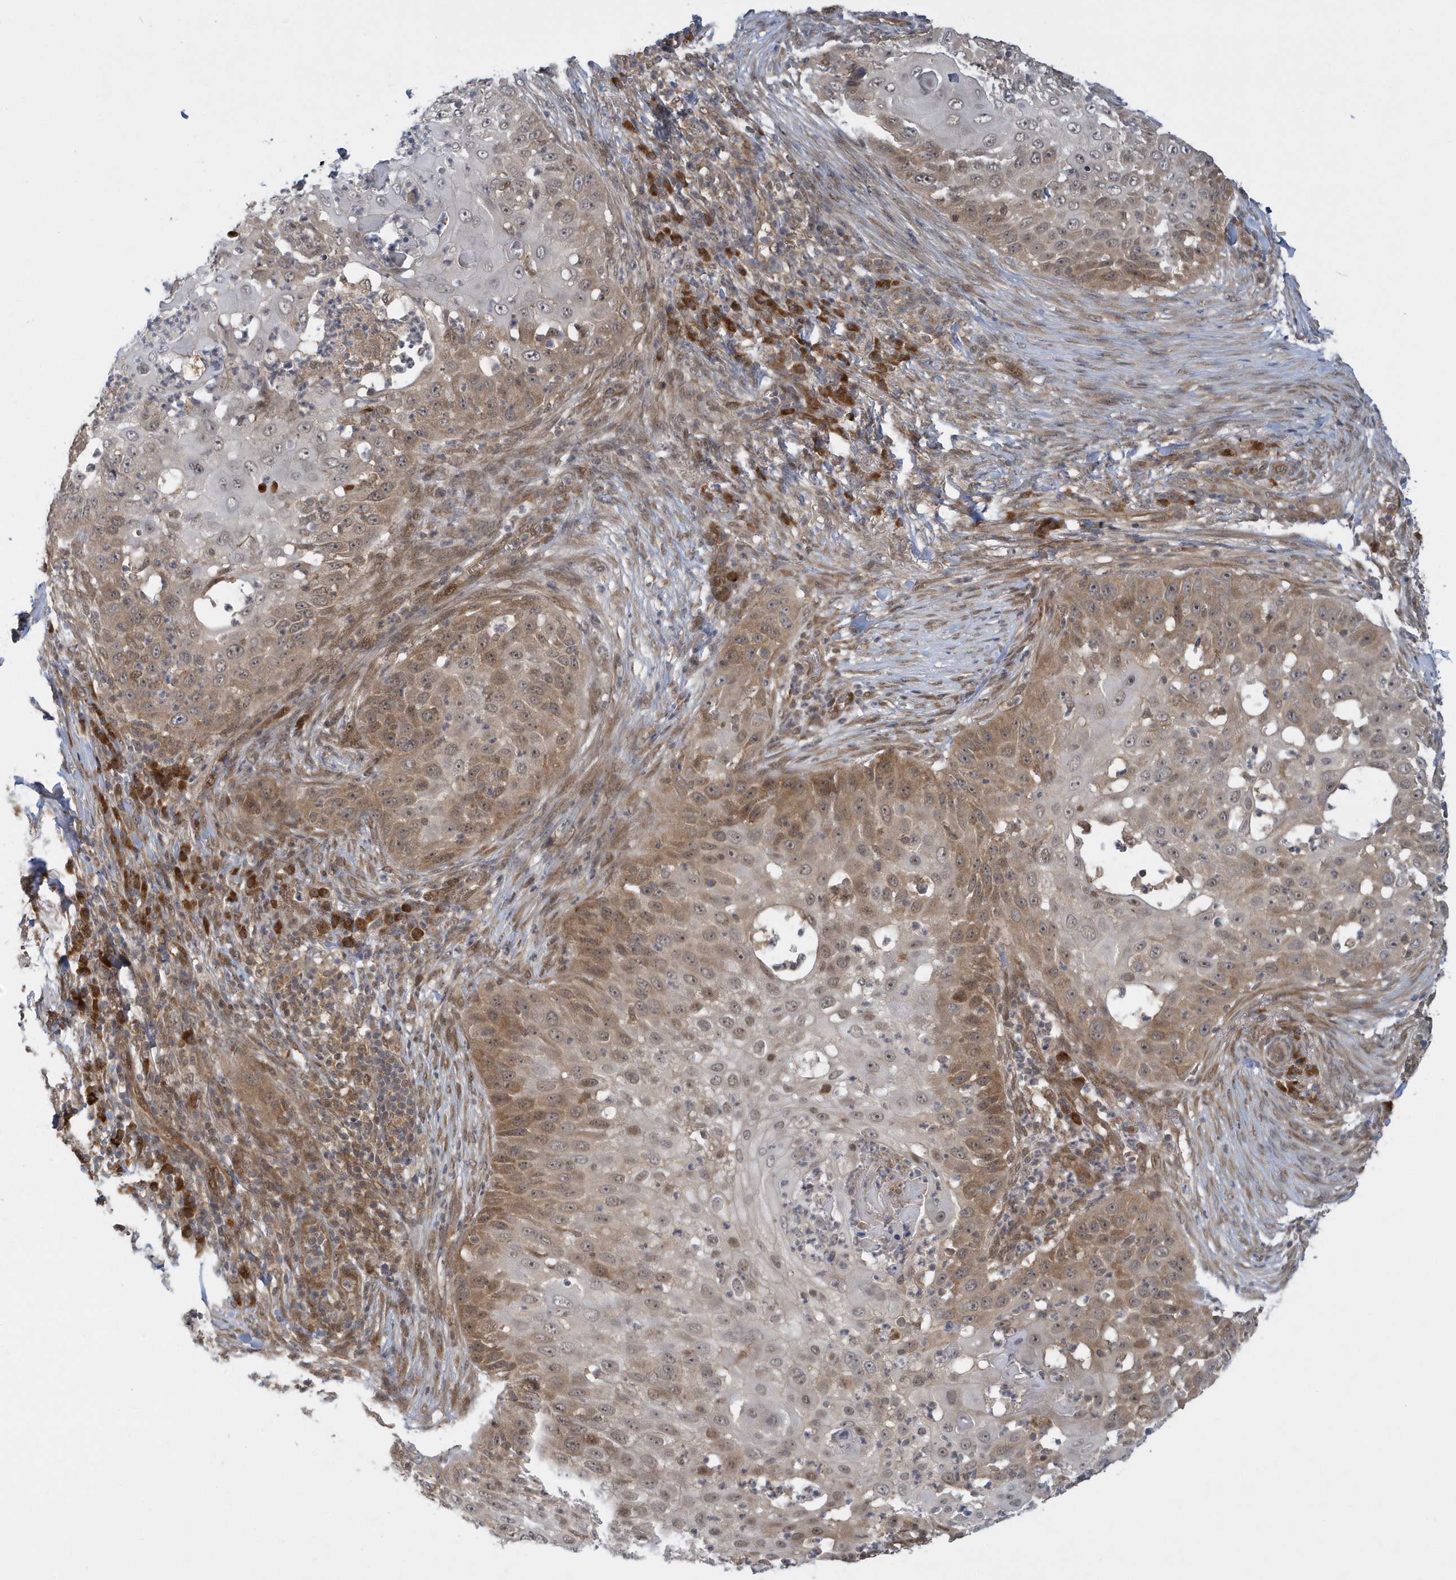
{"staining": {"intensity": "moderate", "quantity": "25%-75%", "location": "cytoplasmic/membranous"}, "tissue": "skin cancer", "cell_type": "Tumor cells", "image_type": "cancer", "snomed": [{"axis": "morphology", "description": "Squamous cell carcinoma, NOS"}, {"axis": "topography", "description": "Skin"}], "caption": "Moderate cytoplasmic/membranous protein staining is present in approximately 25%-75% of tumor cells in skin squamous cell carcinoma.", "gene": "ATG4A", "patient": {"sex": "female", "age": 44}}